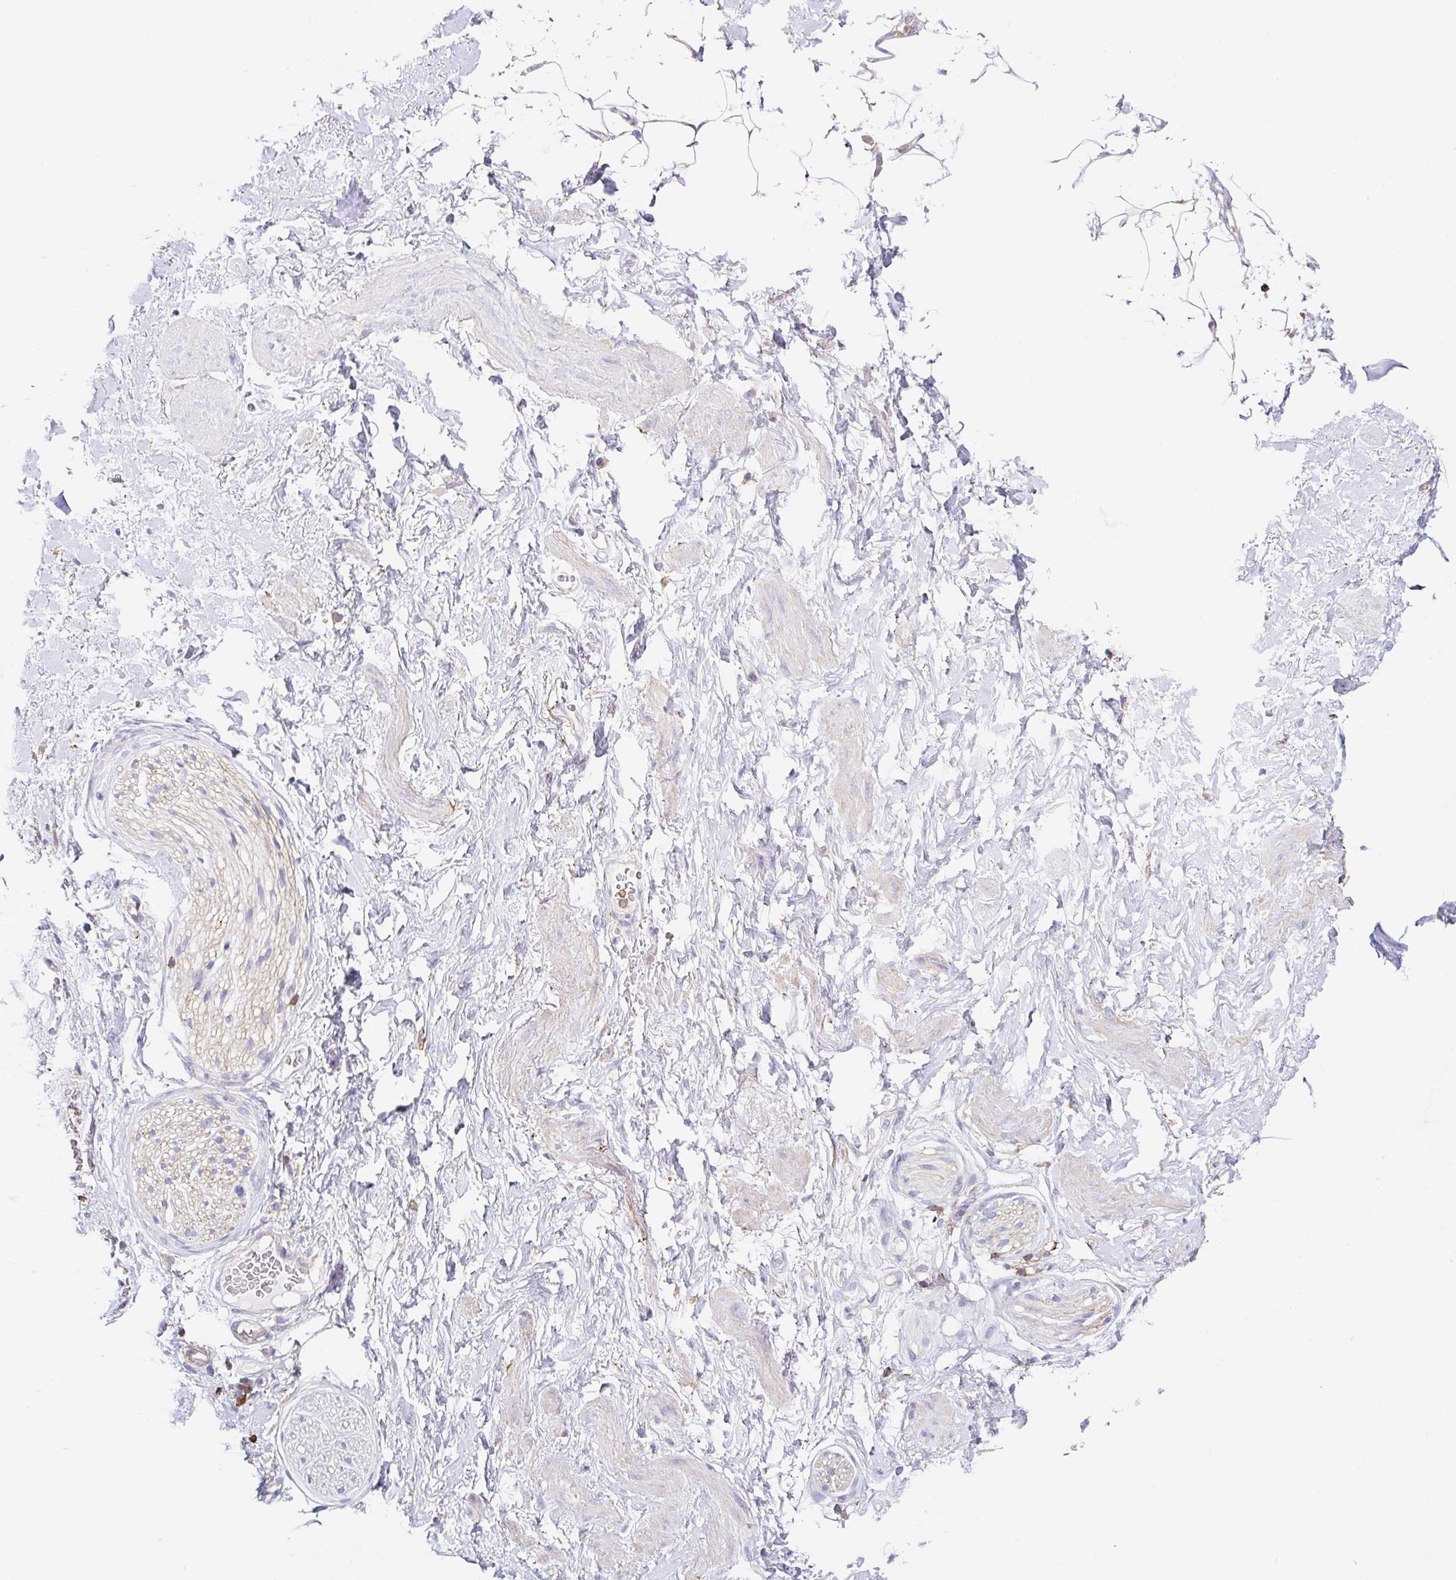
{"staining": {"intensity": "moderate", "quantity": ">75%", "location": "cytoplasmic/membranous"}, "tissue": "adipose tissue", "cell_type": "Adipocytes", "image_type": "normal", "snomed": [{"axis": "morphology", "description": "Normal tissue, NOS"}, {"axis": "topography", "description": "Vagina"}, {"axis": "topography", "description": "Peripheral nerve tissue"}], "caption": "Protein staining displays moderate cytoplasmic/membranous positivity in about >75% of adipocytes in benign adipose tissue. (IHC, brightfield microscopy, high magnification).", "gene": "MTTP", "patient": {"sex": "female", "age": 71}}